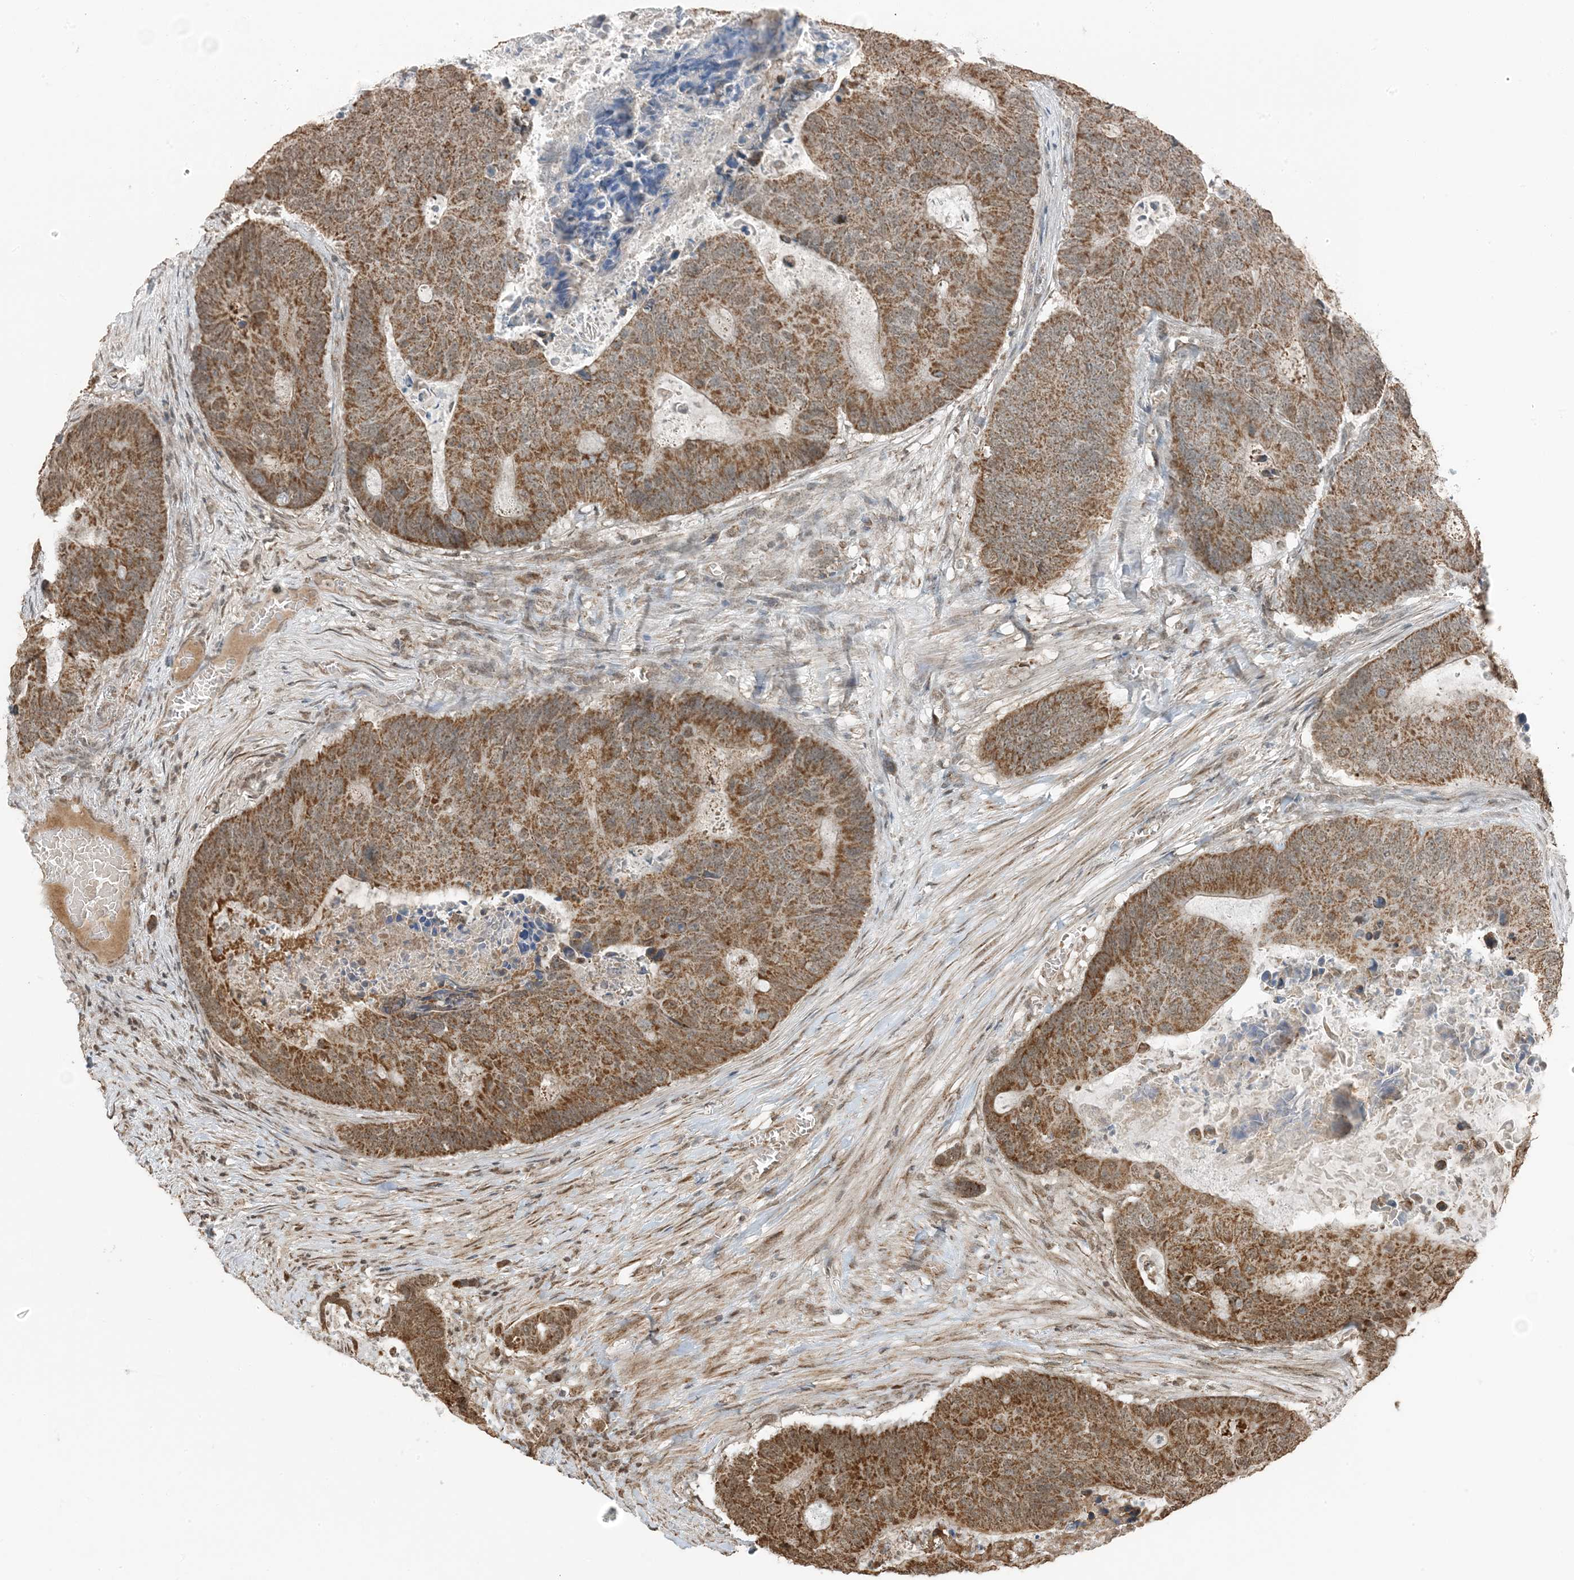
{"staining": {"intensity": "moderate", "quantity": ">75%", "location": "cytoplasmic/membranous"}, "tissue": "colorectal cancer", "cell_type": "Tumor cells", "image_type": "cancer", "snomed": [{"axis": "morphology", "description": "Adenocarcinoma, NOS"}, {"axis": "topography", "description": "Colon"}], "caption": "Immunohistochemical staining of adenocarcinoma (colorectal) exhibits medium levels of moderate cytoplasmic/membranous protein staining in about >75% of tumor cells.", "gene": "PILRB", "patient": {"sex": "male", "age": 87}}